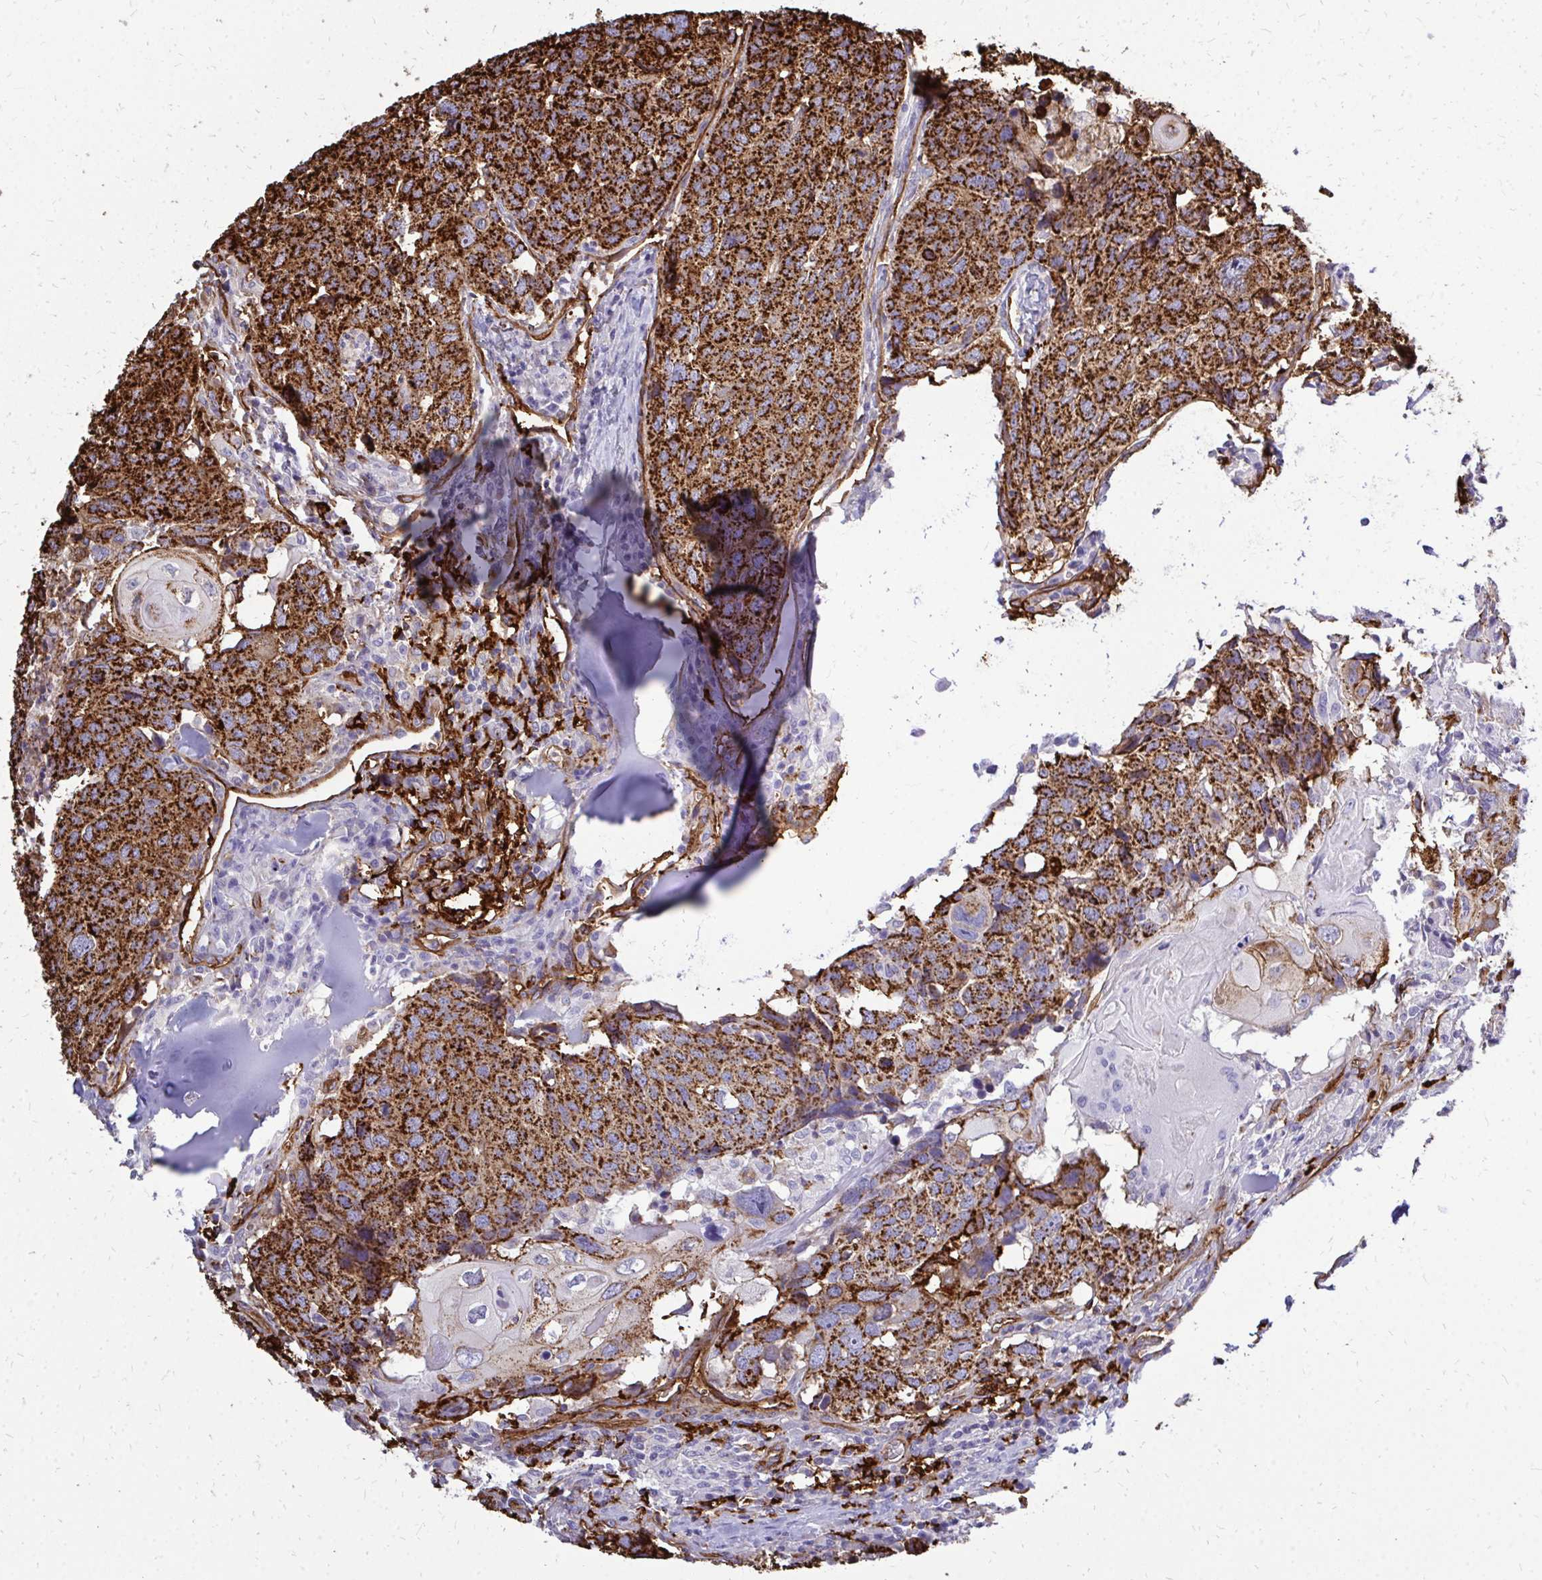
{"staining": {"intensity": "strong", "quantity": ">75%", "location": "cytoplasmic/membranous"}, "tissue": "head and neck cancer", "cell_type": "Tumor cells", "image_type": "cancer", "snomed": [{"axis": "morphology", "description": "Normal tissue, NOS"}, {"axis": "morphology", "description": "Squamous cell carcinoma, NOS"}, {"axis": "topography", "description": "Skeletal muscle"}, {"axis": "topography", "description": "Vascular tissue"}, {"axis": "topography", "description": "Peripheral nerve tissue"}, {"axis": "topography", "description": "Head-Neck"}], "caption": "Head and neck squamous cell carcinoma was stained to show a protein in brown. There is high levels of strong cytoplasmic/membranous staining in about >75% of tumor cells. The protein of interest is stained brown, and the nuclei are stained in blue (DAB (3,3'-diaminobenzidine) IHC with brightfield microscopy, high magnification).", "gene": "MARCKSL1", "patient": {"sex": "male", "age": 66}}